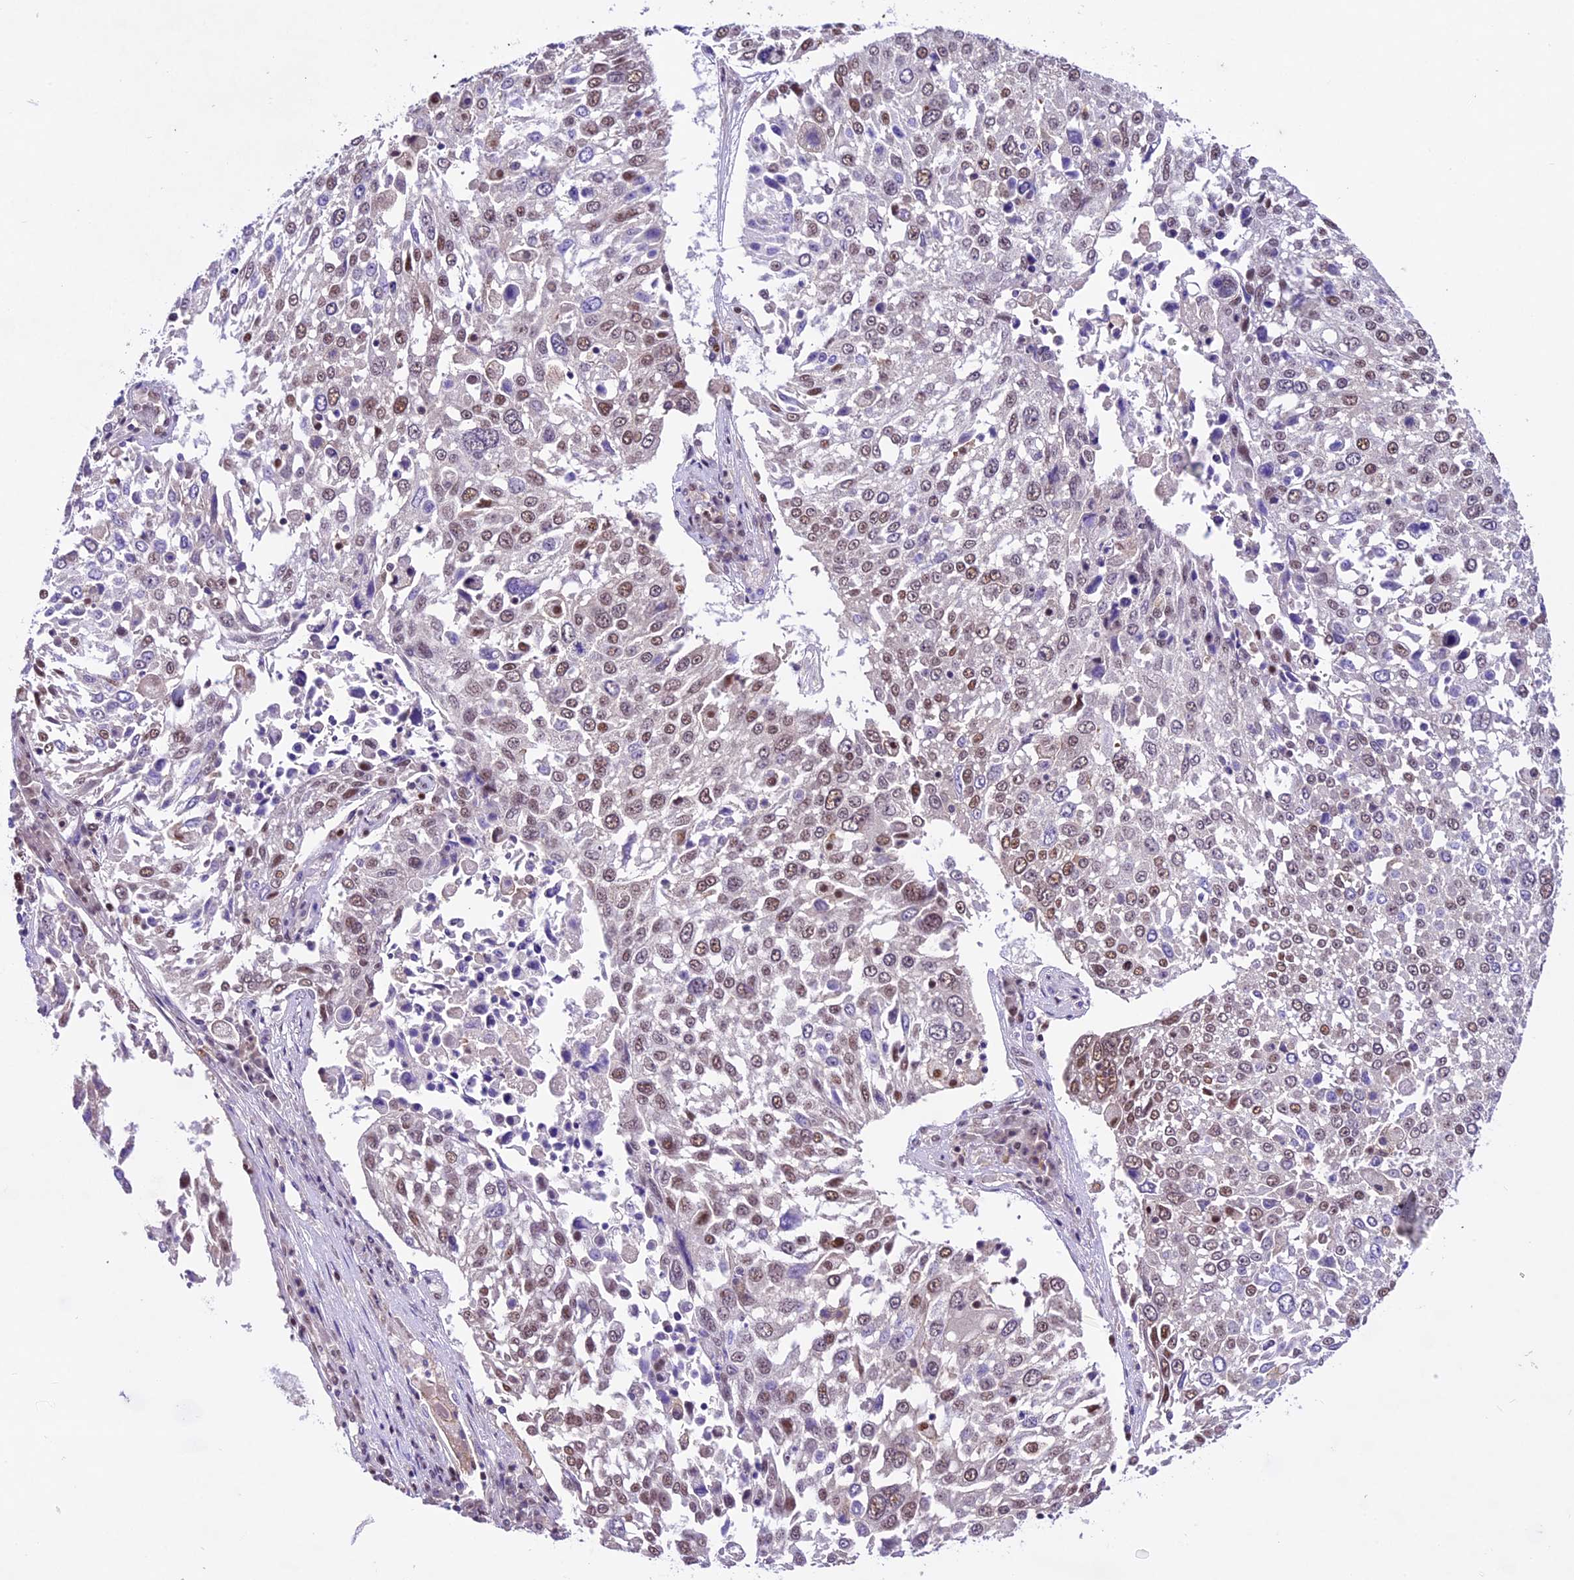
{"staining": {"intensity": "moderate", "quantity": "25%-75%", "location": "nuclear"}, "tissue": "lung cancer", "cell_type": "Tumor cells", "image_type": "cancer", "snomed": [{"axis": "morphology", "description": "Squamous cell carcinoma, NOS"}, {"axis": "topography", "description": "Lung"}], "caption": "IHC histopathology image of lung cancer (squamous cell carcinoma) stained for a protein (brown), which displays medium levels of moderate nuclear positivity in approximately 25%-75% of tumor cells.", "gene": "SHKBP1", "patient": {"sex": "male", "age": 65}}